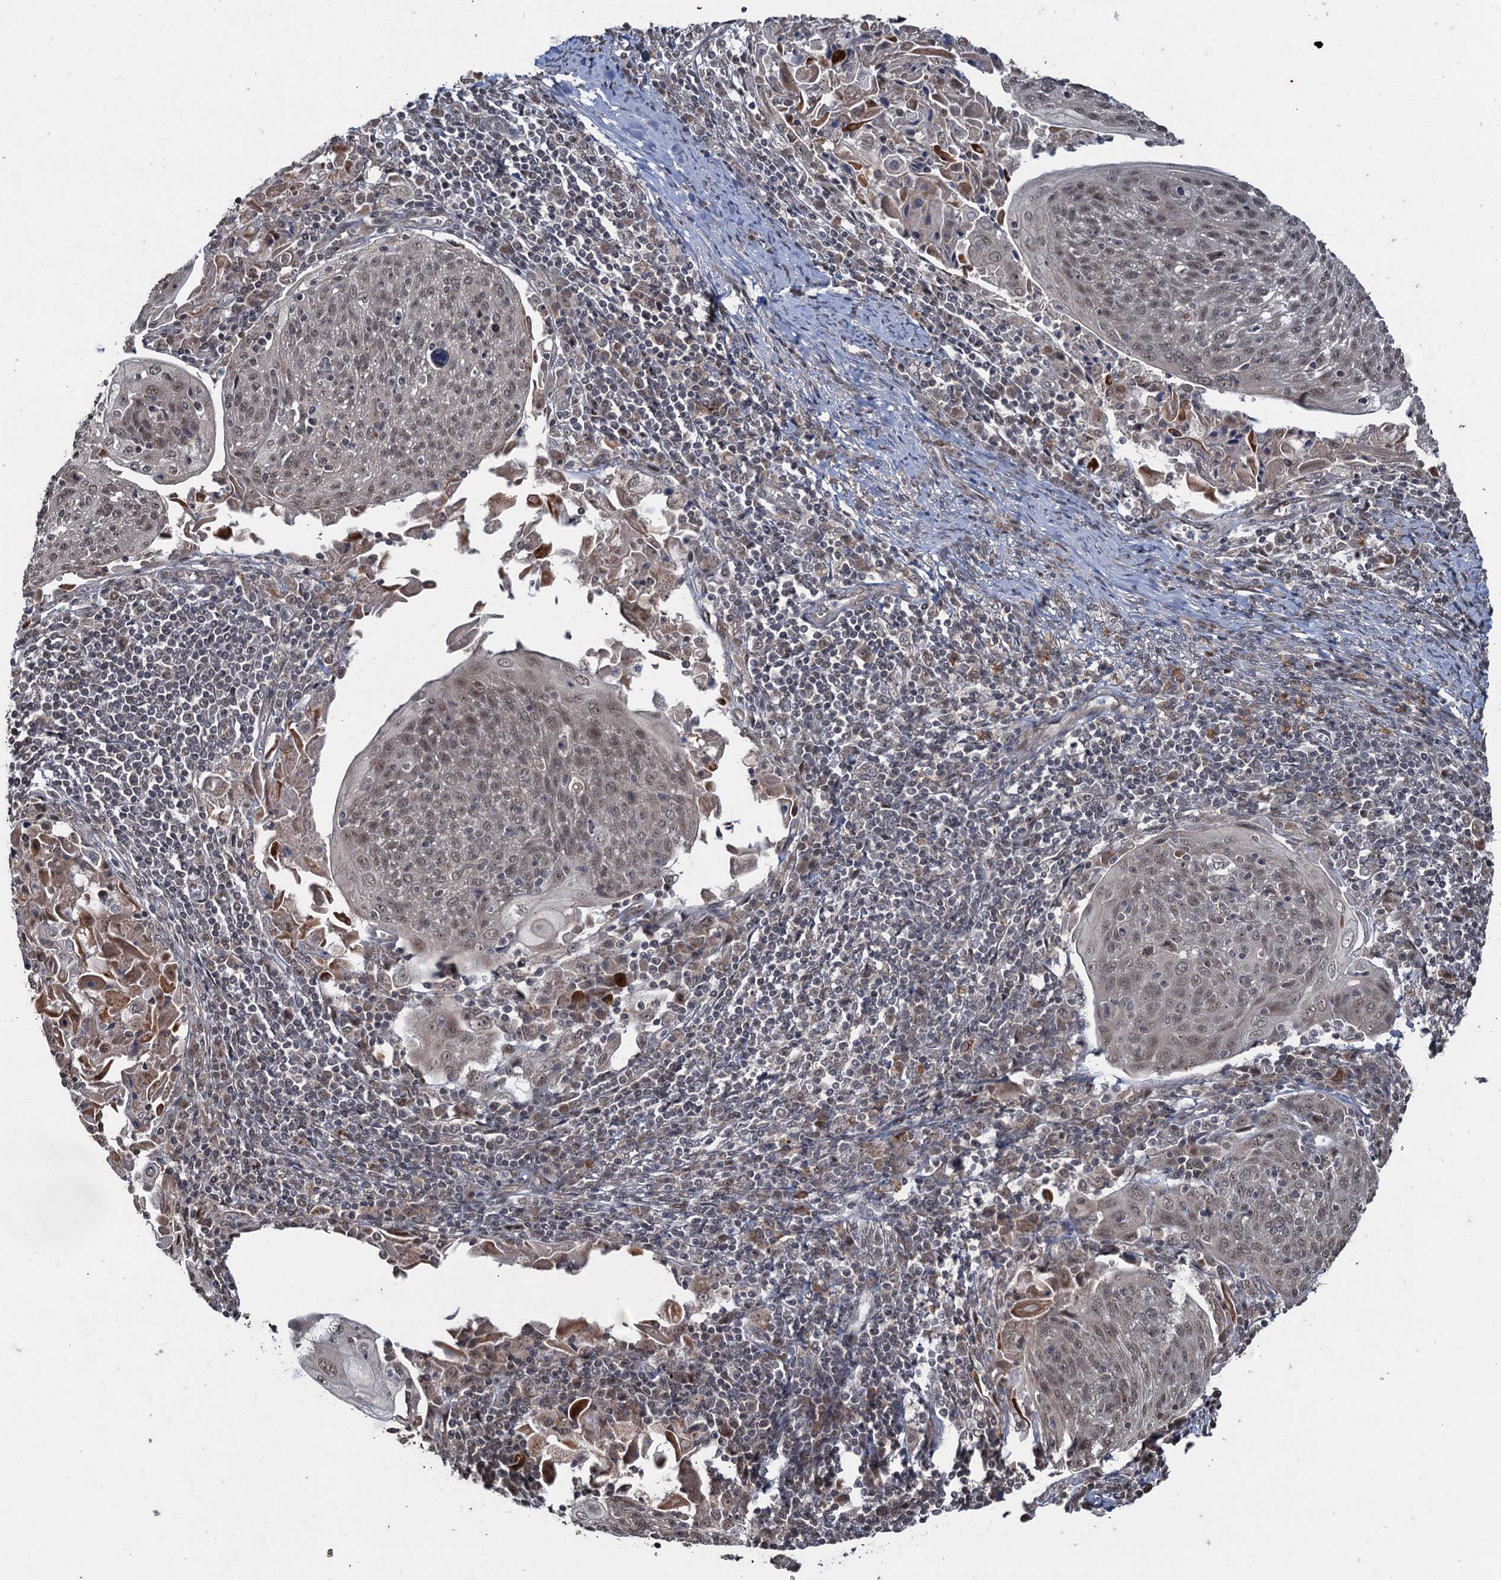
{"staining": {"intensity": "weak", "quantity": ">75%", "location": "nuclear"}, "tissue": "cervical cancer", "cell_type": "Tumor cells", "image_type": "cancer", "snomed": [{"axis": "morphology", "description": "Squamous cell carcinoma, NOS"}, {"axis": "topography", "description": "Cervix"}], "caption": "Tumor cells exhibit low levels of weak nuclear staining in approximately >75% of cells in human cervical cancer.", "gene": "REP15", "patient": {"sex": "female", "age": 67}}